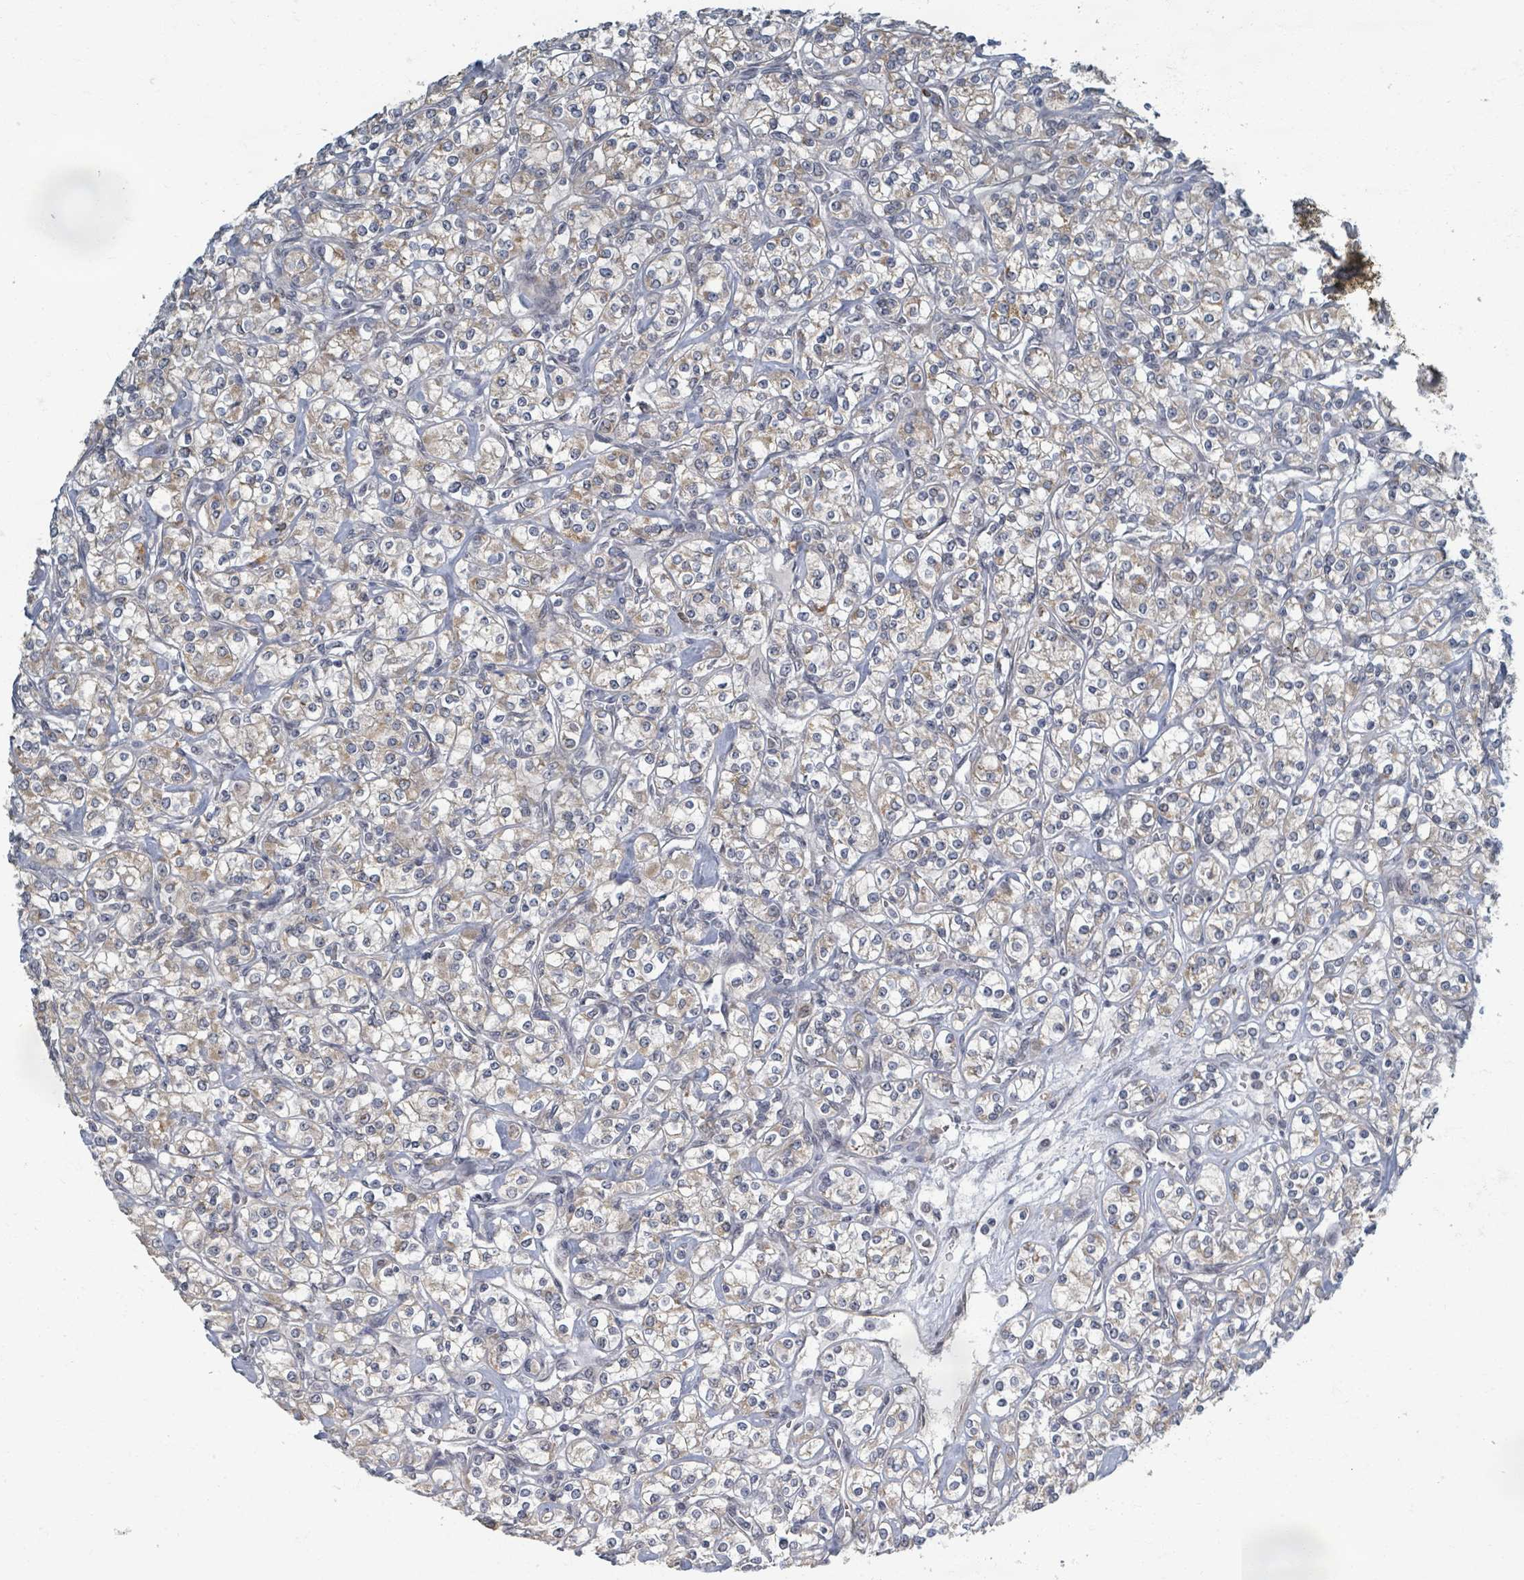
{"staining": {"intensity": "weak", "quantity": "<25%", "location": "cytoplasmic/membranous"}, "tissue": "renal cancer", "cell_type": "Tumor cells", "image_type": "cancer", "snomed": [{"axis": "morphology", "description": "Adenocarcinoma, NOS"}, {"axis": "topography", "description": "Kidney"}], "caption": "An IHC micrograph of renal cancer (adenocarcinoma) is shown. There is no staining in tumor cells of renal cancer (adenocarcinoma).", "gene": "INTS15", "patient": {"sex": "male", "age": 77}}